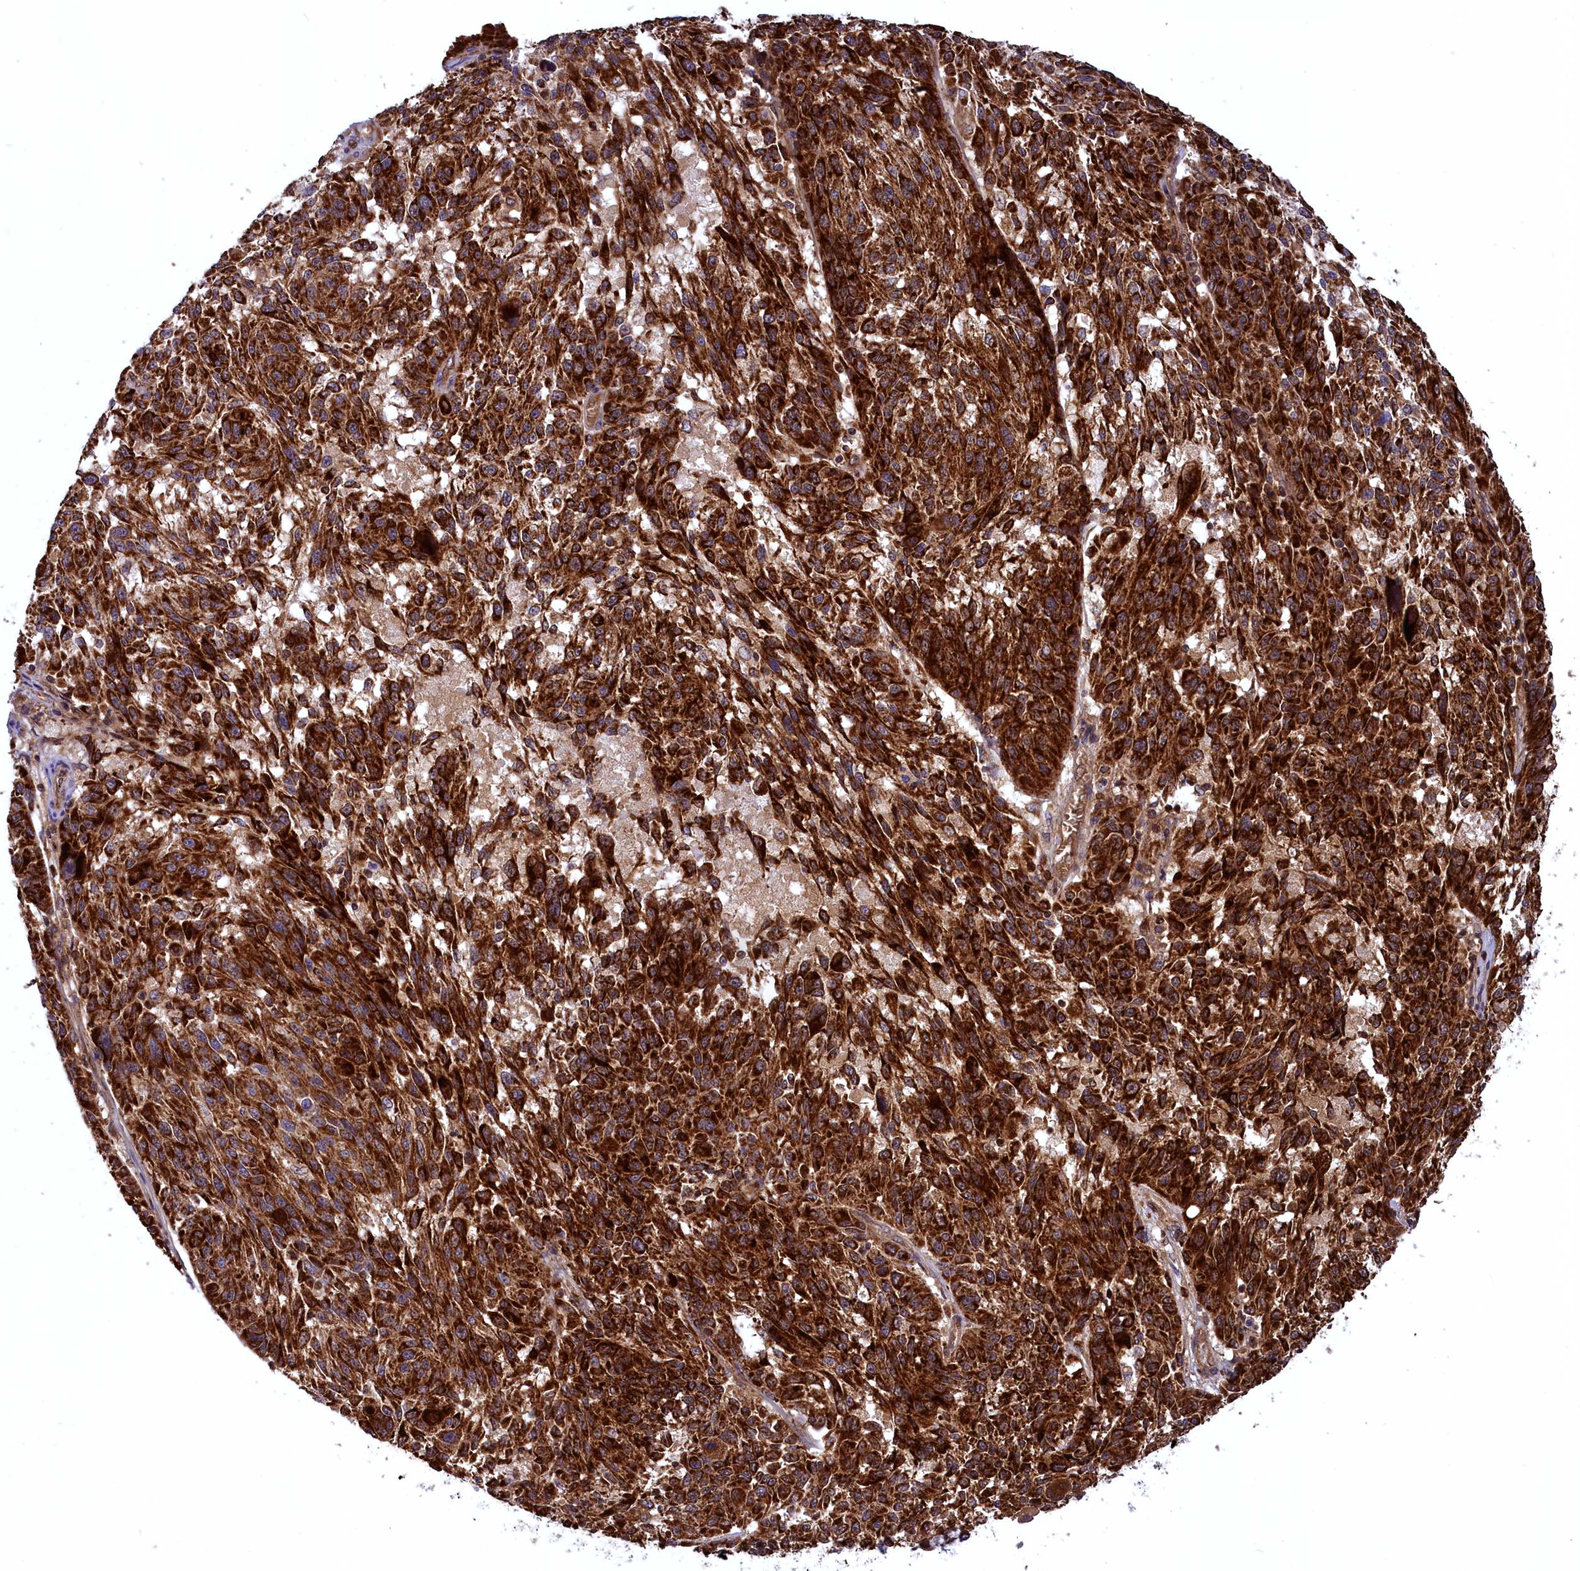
{"staining": {"intensity": "strong", "quantity": ">75%", "location": "cytoplasmic/membranous"}, "tissue": "melanoma", "cell_type": "Tumor cells", "image_type": "cancer", "snomed": [{"axis": "morphology", "description": "Malignant melanoma, NOS"}, {"axis": "topography", "description": "Skin"}], "caption": "This histopathology image displays melanoma stained with immunohistochemistry to label a protein in brown. The cytoplasmic/membranous of tumor cells show strong positivity for the protein. Nuclei are counter-stained blue.", "gene": "COX17", "patient": {"sex": "male", "age": 53}}